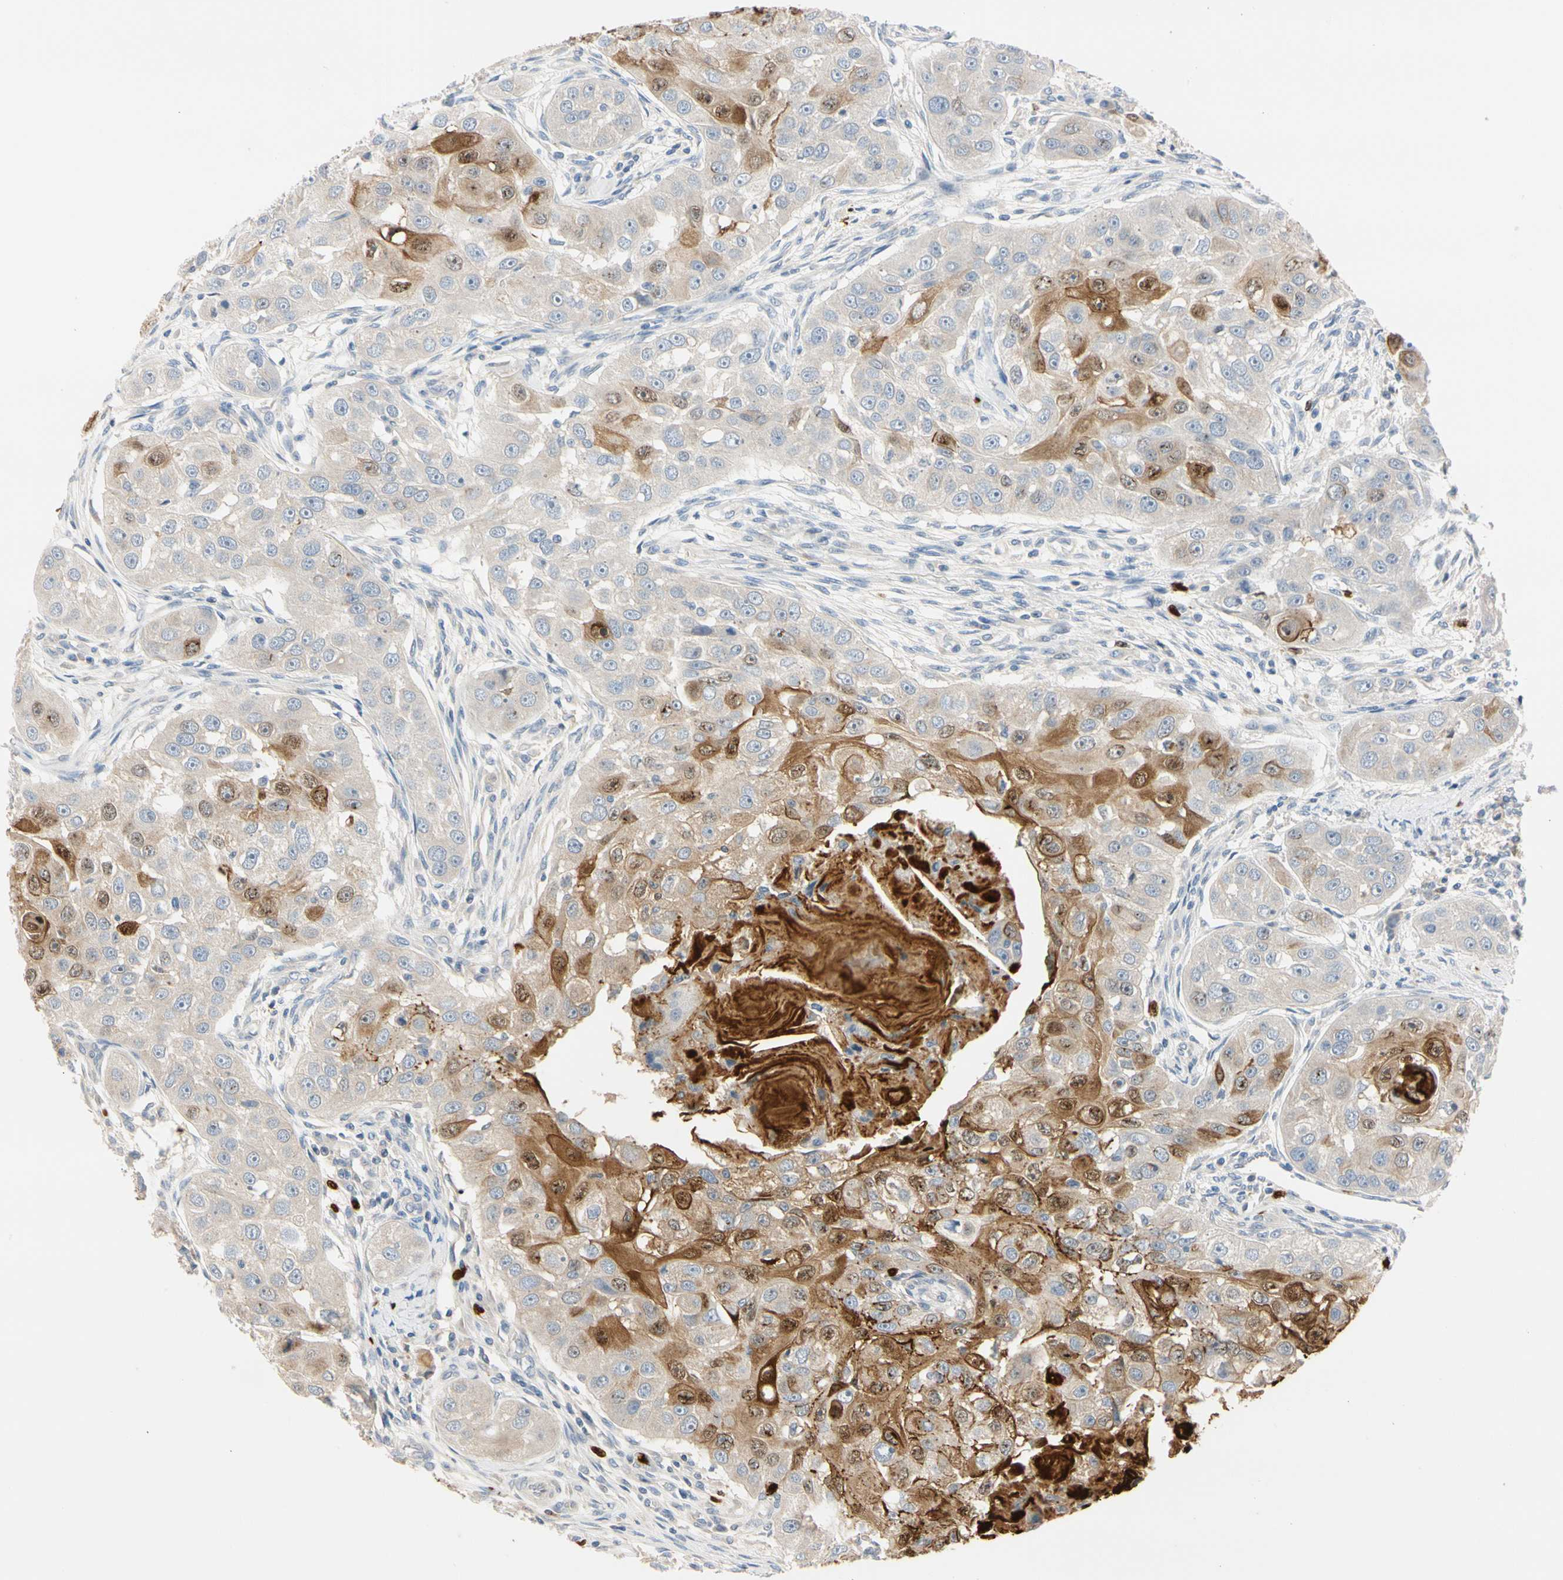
{"staining": {"intensity": "moderate", "quantity": "<25%", "location": "cytoplasmic/membranous,nuclear"}, "tissue": "head and neck cancer", "cell_type": "Tumor cells", "image_type": "cancer", "snomed": [{"axis": "morphology", "description": "Normal tissue, NOS"}, {"axis": "morphology", "description": "Squamous cell carcinoma, NOS"}, {"axis": "topography", "description": "Skeletal muscle"}, {"axis": "topography", "description": "Head-Neck"}], "caption": "This histopathology image demonstrates immunohistochemistry staining of human squamous cell carcinoma (head and neck), with low moderate cytoplasmic/membranous and nuclear staining in about <25% of tumor cells.", "gene": "TRAF5", "patient": {"sex": "male", "age": 51}}